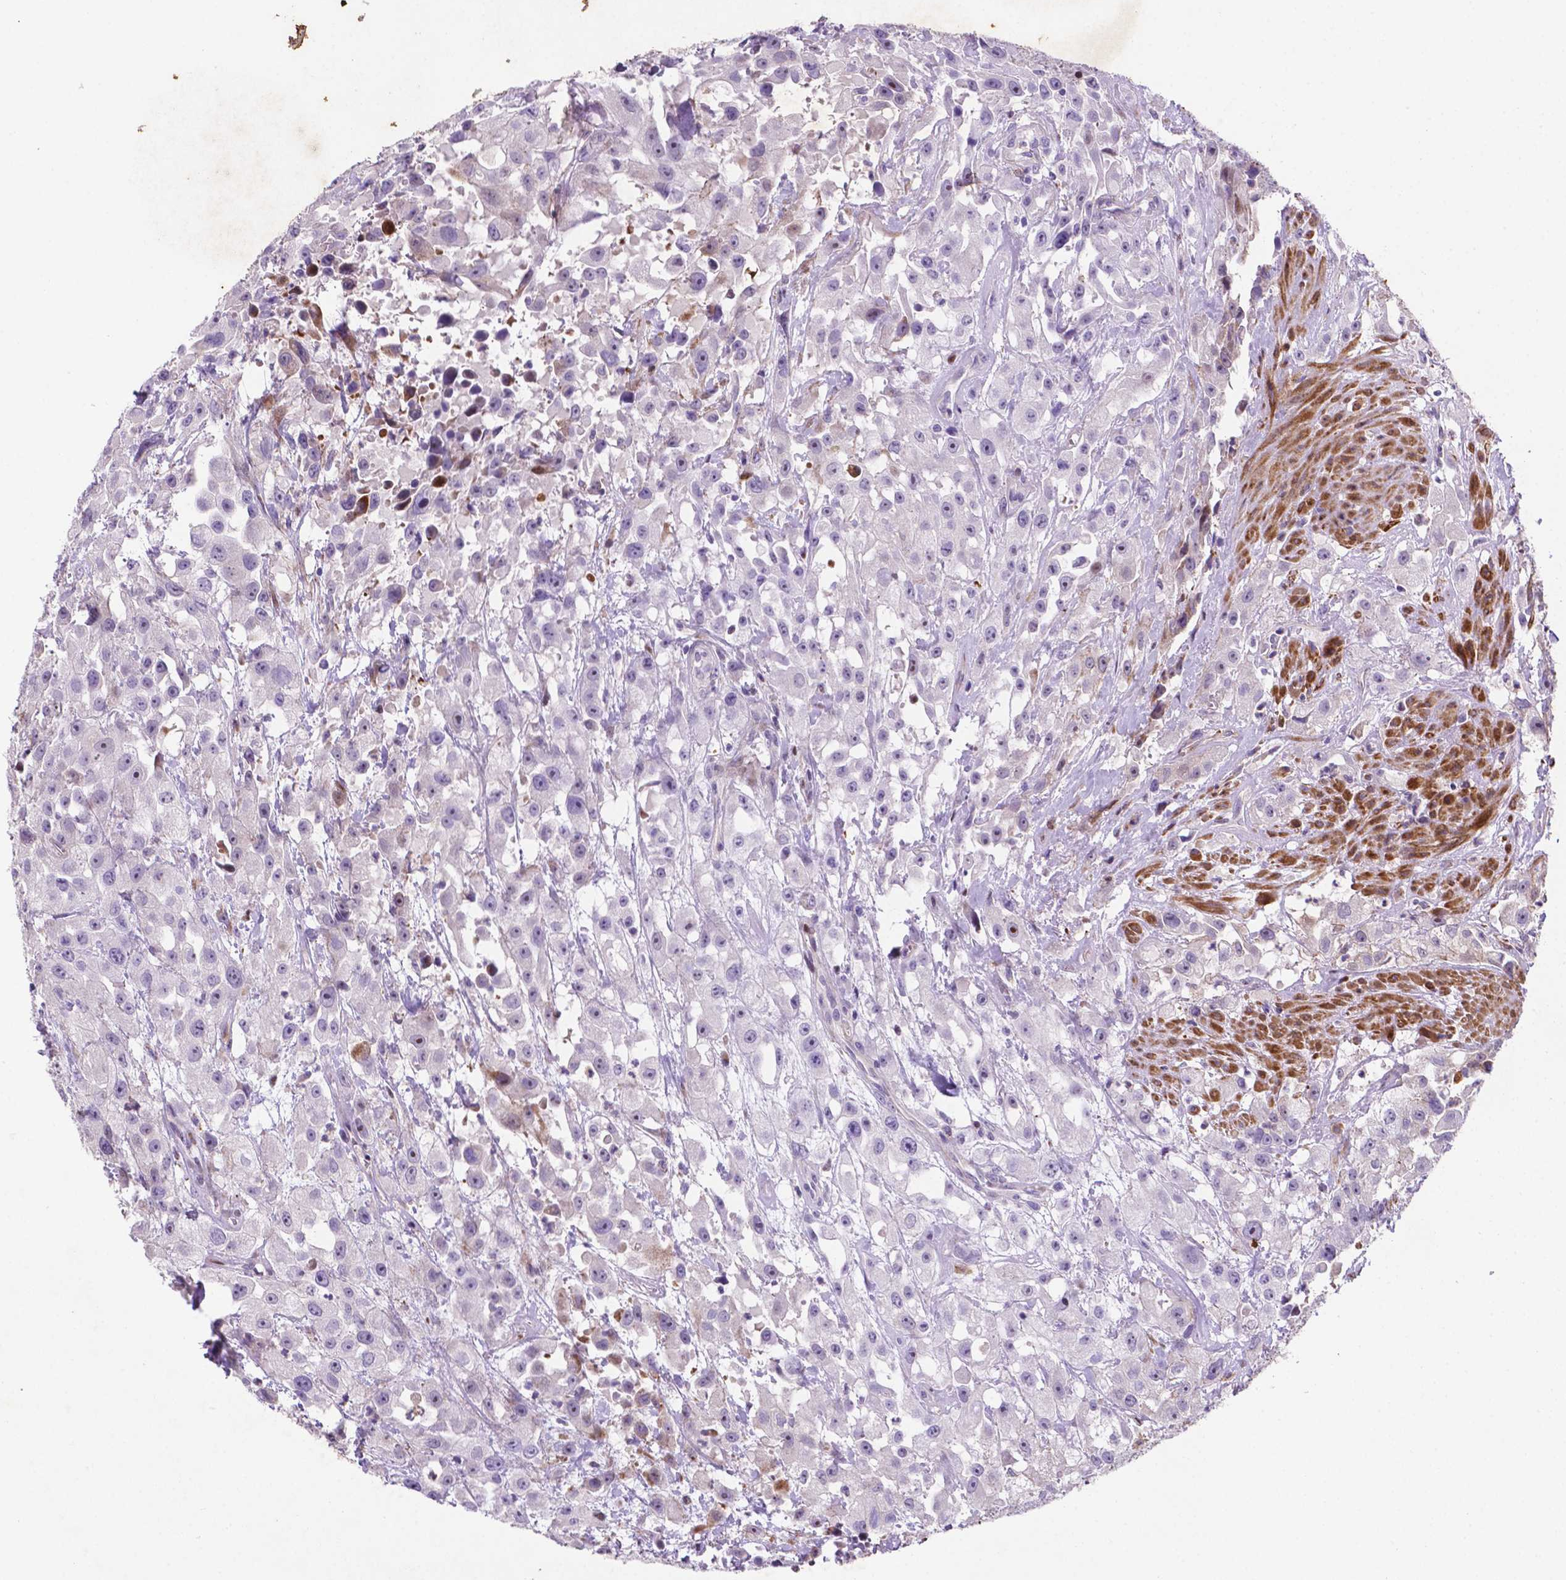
{"staining": {"intensity": "negative", "quantity": "none", "location": "none"}, "tissue": "urothelial cancer", "cell_type": "Tumor cells", "image_type": "cancer", "snomed": [{"axis": "morphology", "description": "Urothelial carcinoma, High grade"}, {"axis": "topography", "description": "Urinary bladder"}], "caption": "High-grade urothelial carcinoma was stained to show a protein in brown. There is no significant expression in tumor cells.", "gene": "TM4SF20", "patient": {"sex": "male", "age": 79}}